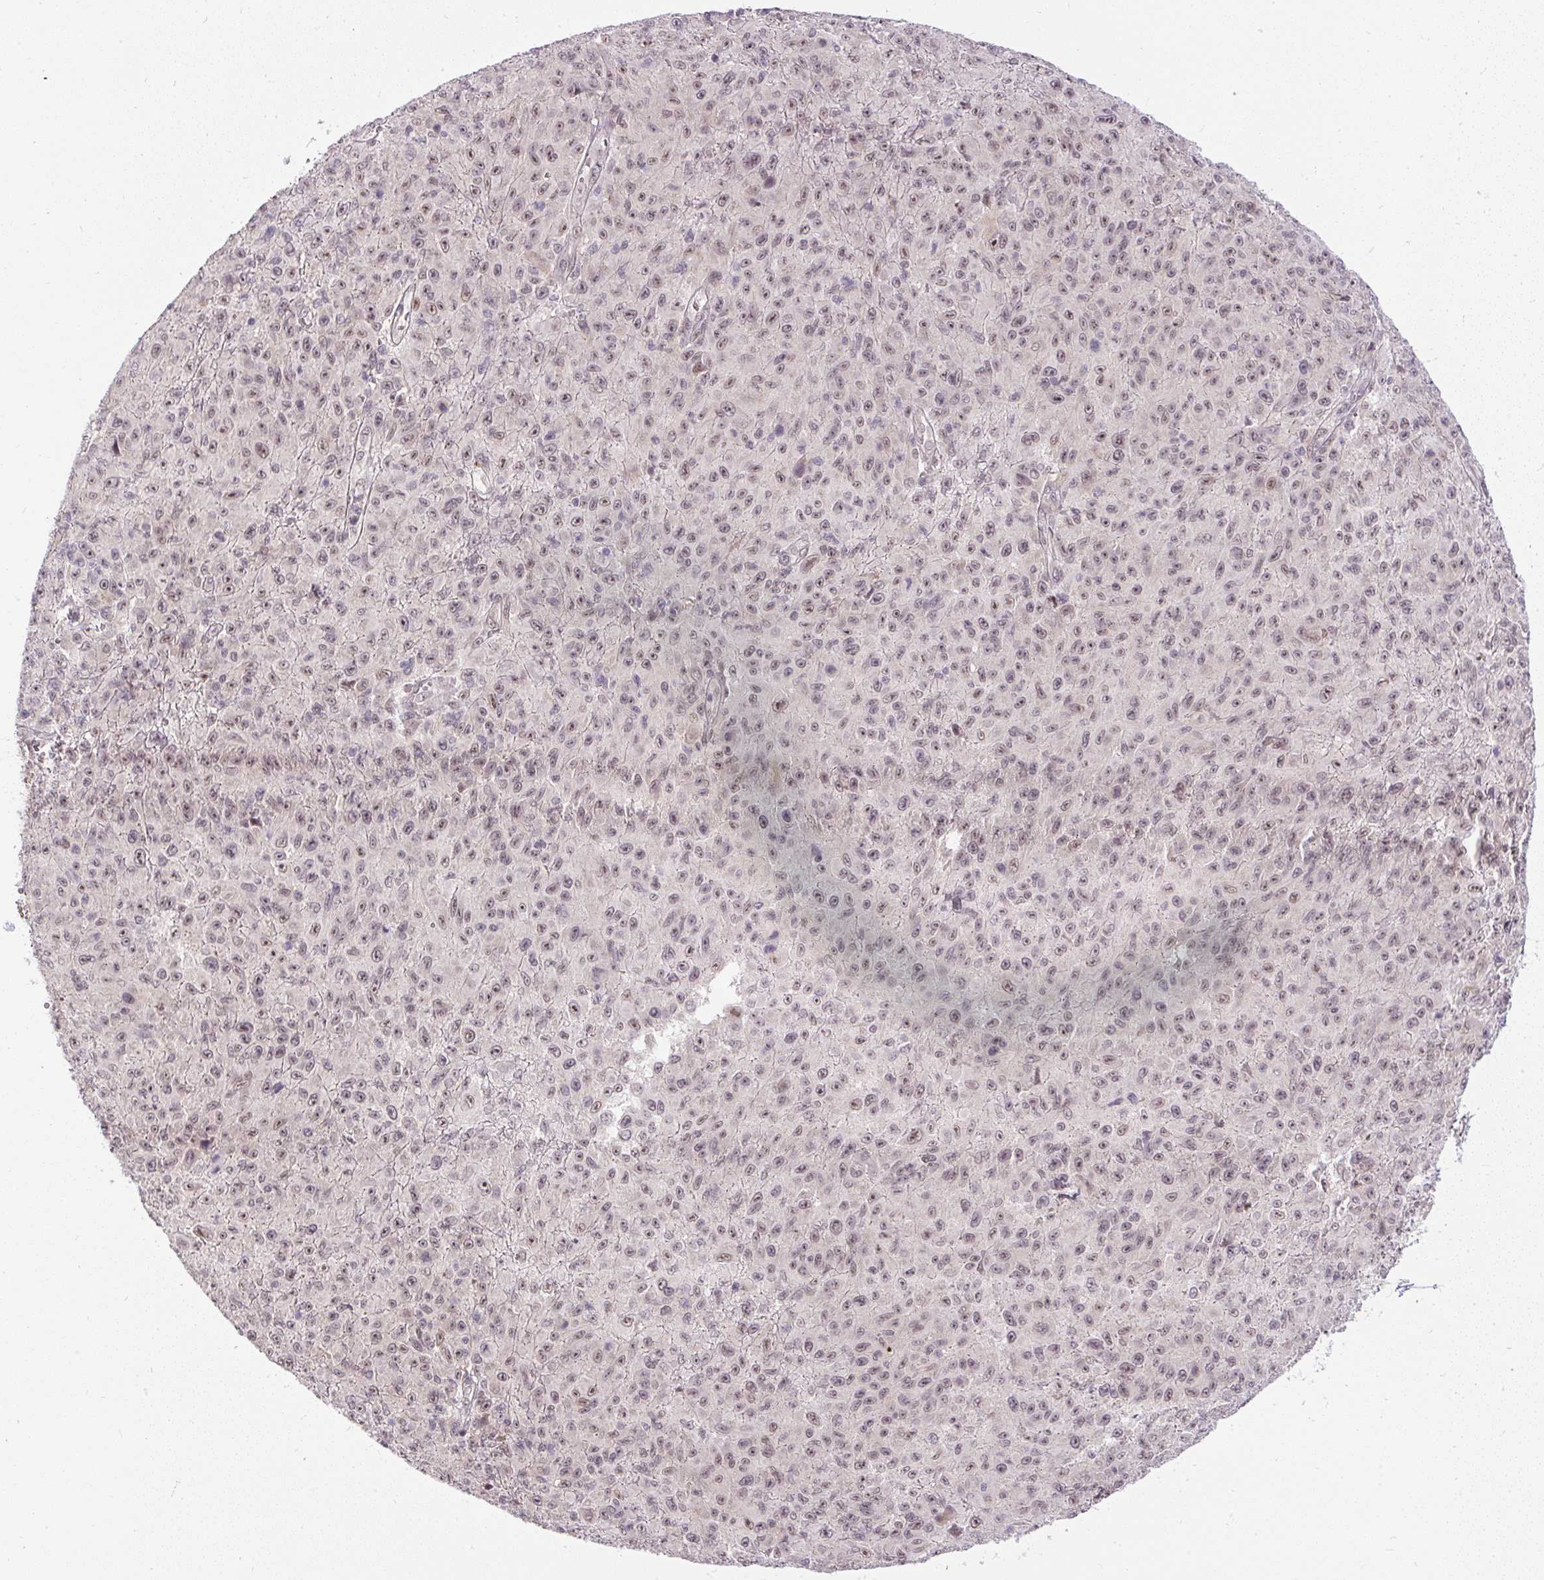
{"staining": {"intensity": "weak", "quantity": ">75%", "location": "nuclear"}, "tissue": "melanoma", "cell_type": "Tumor cells", "image_type": "cancer", "snomed": [{"axis": "morphology", "description": "Malignant melanoma, NOS"}, {"axis": "topography", "description": "Skin"}], "caption": "Immunohistochemical staining of human malignant melanoma exhibits low levels of weak nuclear protein staining in about >75% of tumor cells.", "gene": "FAM117B", "patient": {"sex": "male", "age": 46}}